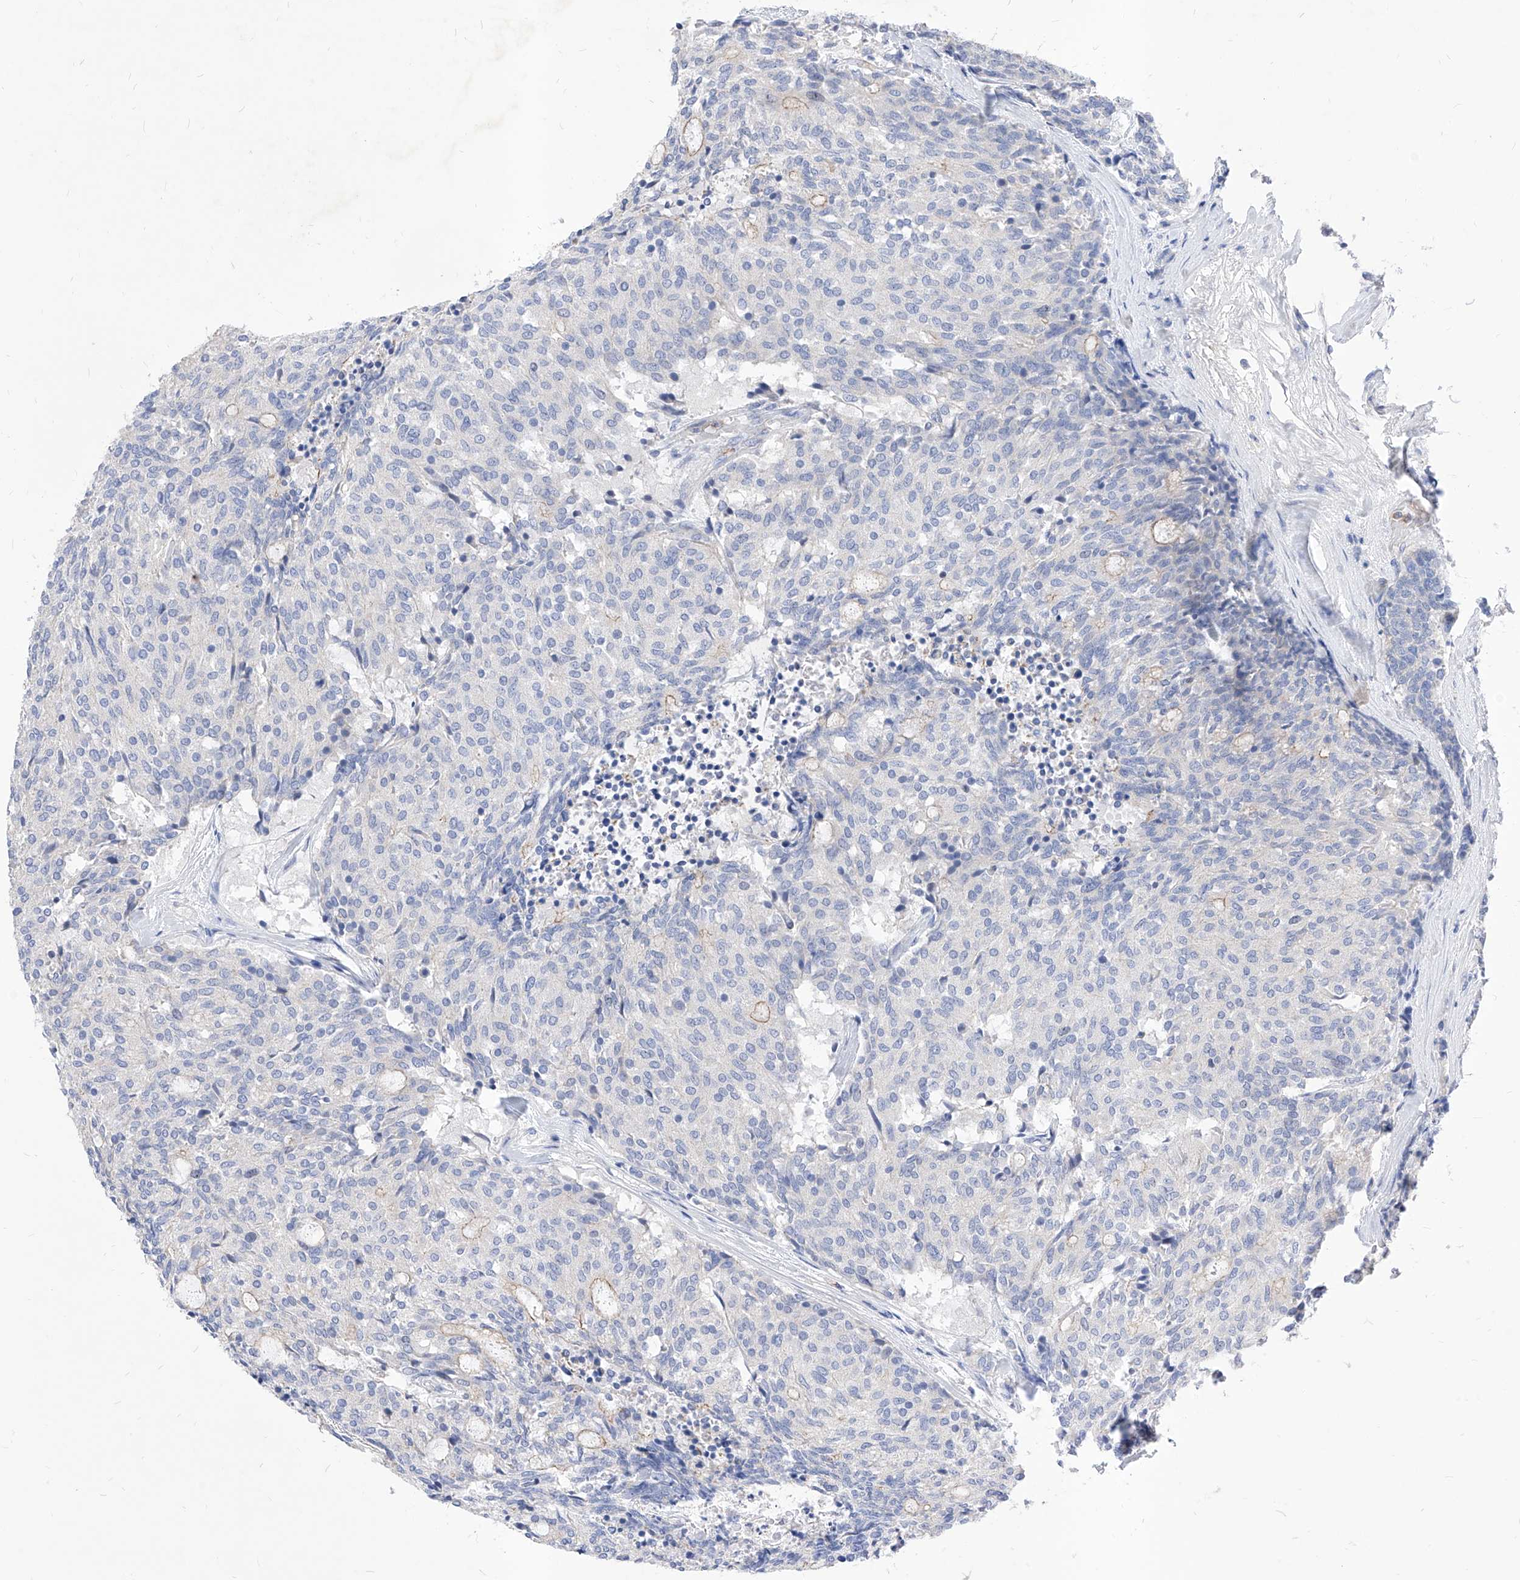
{"staining": {"intensity": "negative", "quantity": "none", "location": "none"}, "tissue": "carcinoid", "cell_type": "Tumor cells", "image_type": "cancer", "snomed": [{"axis": "morphology", "description": "Carcinoid, malignant, NOS"}, {"axis": "topography", "description": "Pancreas"}], "caption": "A photomicrograph of carcinoid stained for a protein shows no brown staining in tumor cells.", "gene": "VAX1", "patient": {"sex": "female", "age": 54}}